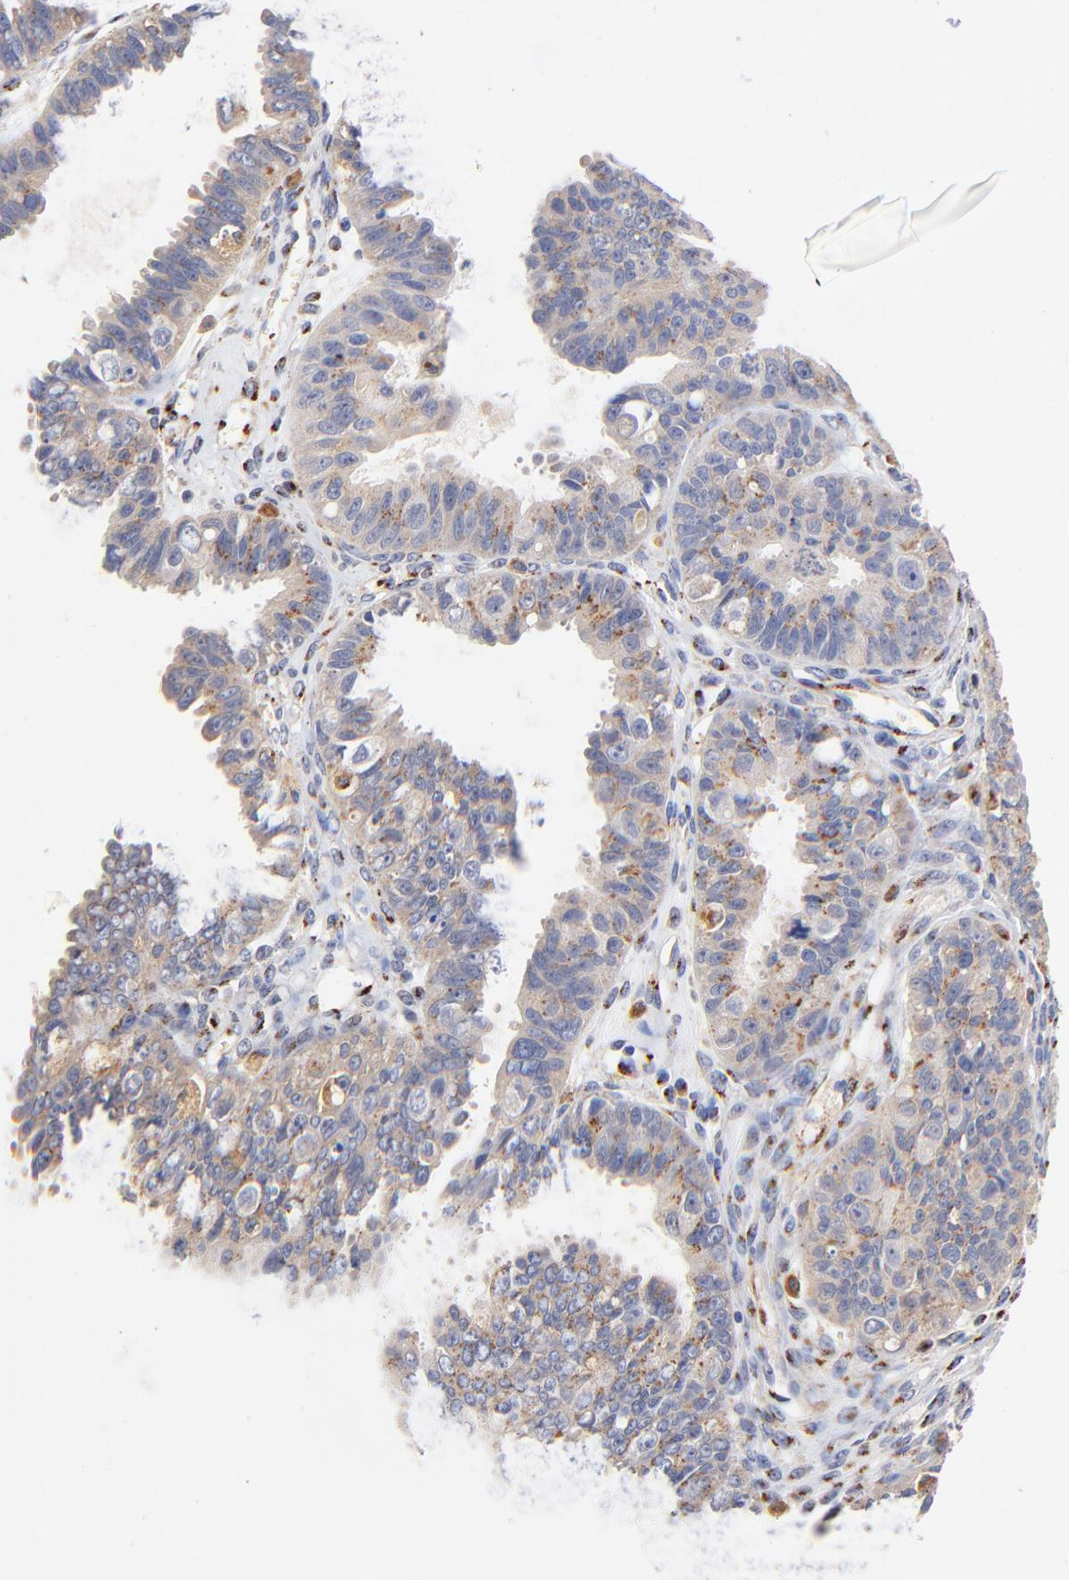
{"staining": {"intensity": "weak", "quantity": "25%-75%", "location": "cytoplasmic/membranous"}, "tissue": "ovarian cancer", "cell_type": "Tumor cells", "image_type": "cancer", "snomed": [{"axis": "morphology", "description": "Carcinoma, endometroid"}, {"axis": "topography", "description": "Ovary"}], "caption": "The immunohistochemical stain labels weak cytoplasmic/membranous expression in tumor cells of ovarian cancer (endometroid carcinoma) tissue.", "gene": "FMNL3", "patient": {"sex": "female", "age": 85}}